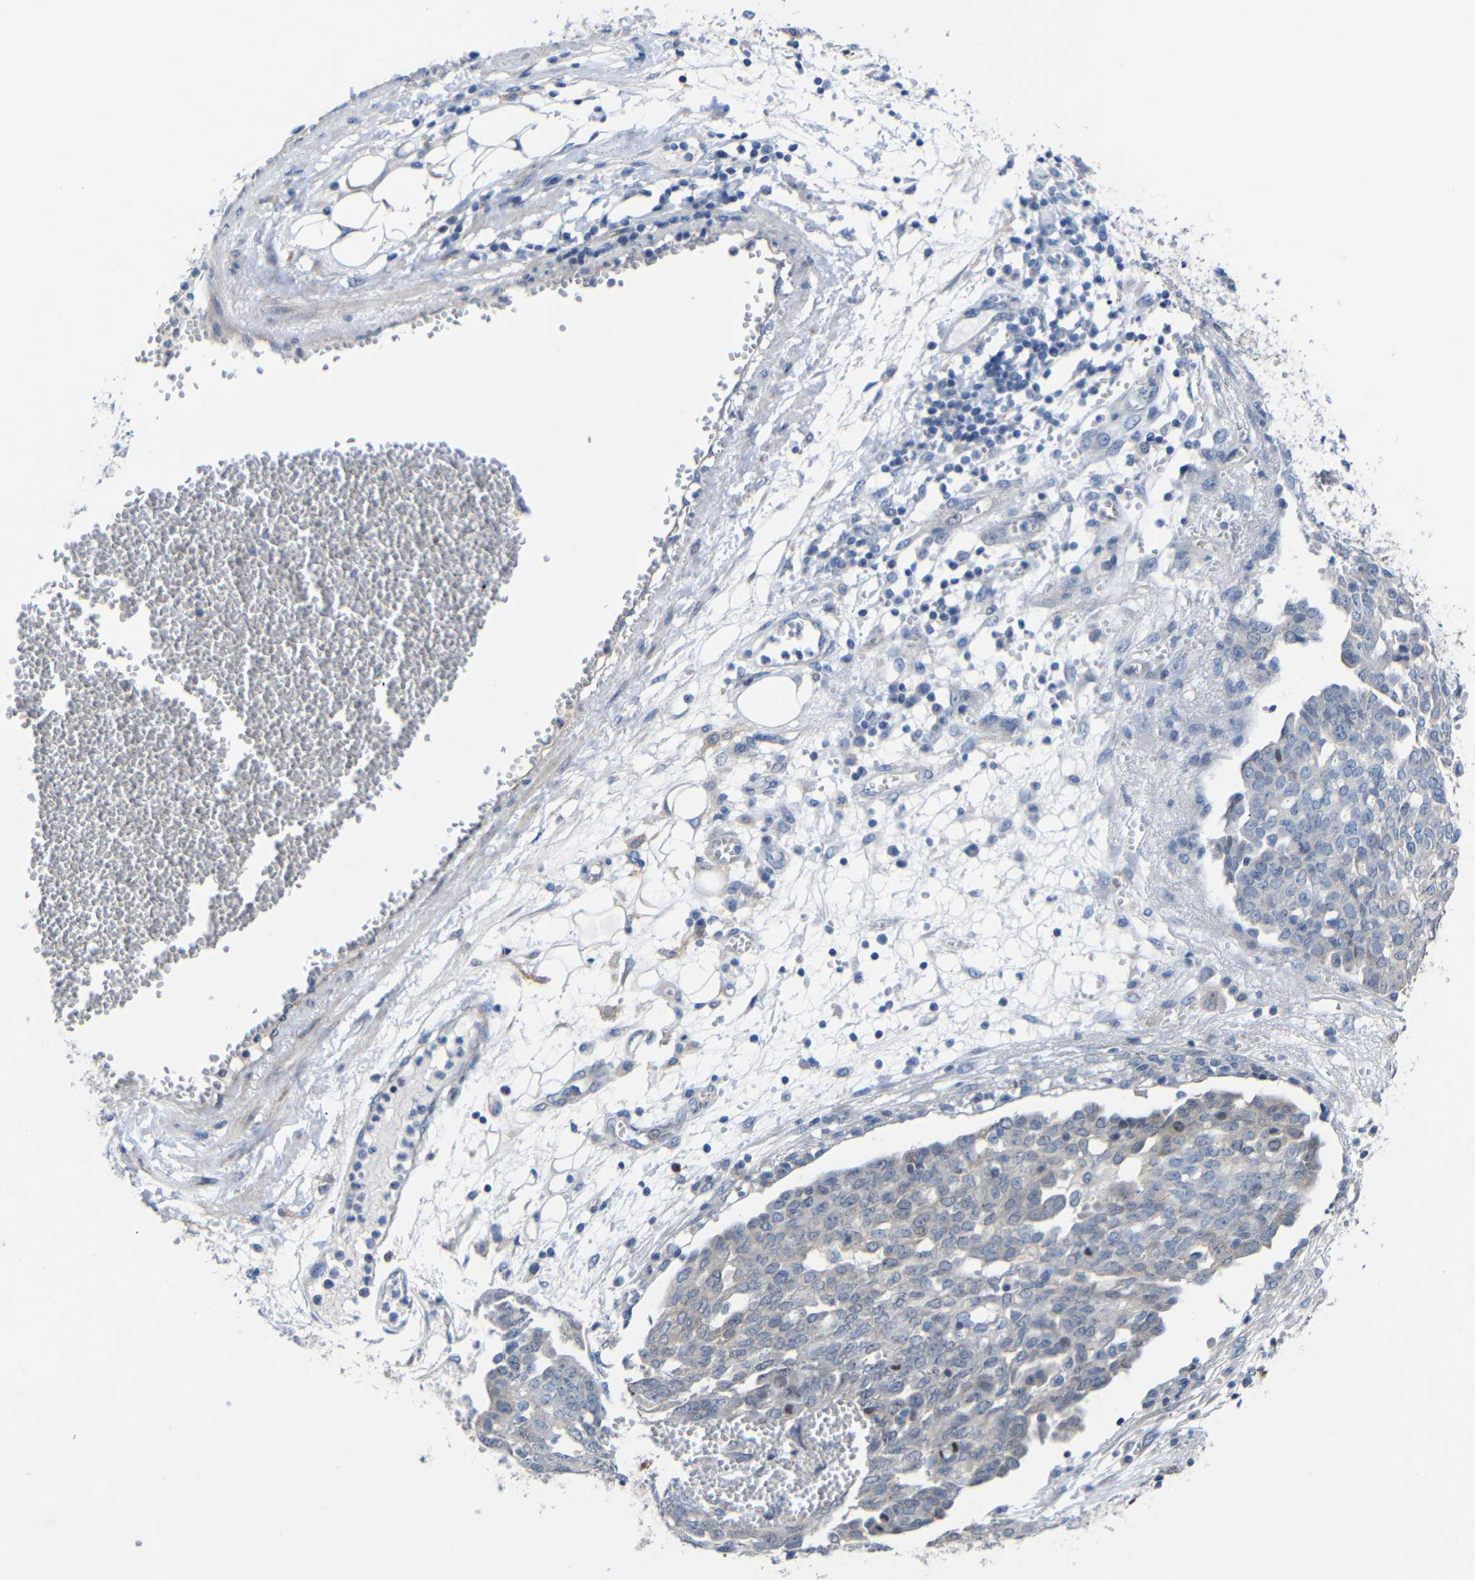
{"staining": {"intensity": "negative", "quantity": "none", "location": "none"}, "tissue": "ovarian cancer", "cell_type": "Tumor cells", "image_type": "cancer", "snomed": [{"axis": "morphology", "description": "Cystadenocarcinoma, serous, NOS"}, {"axis": "topography", "description": "Soft tissue"}, {"axis": "topography", "description": "Ovary"}], "caption": "Human serous cystadenocarcinoma (ovarian) stained for a protein using immunohistochemistry exhibits no staining in tumor cells.", "gene": "CMTM1", "patient": {"sex": "female", "age": 57}}